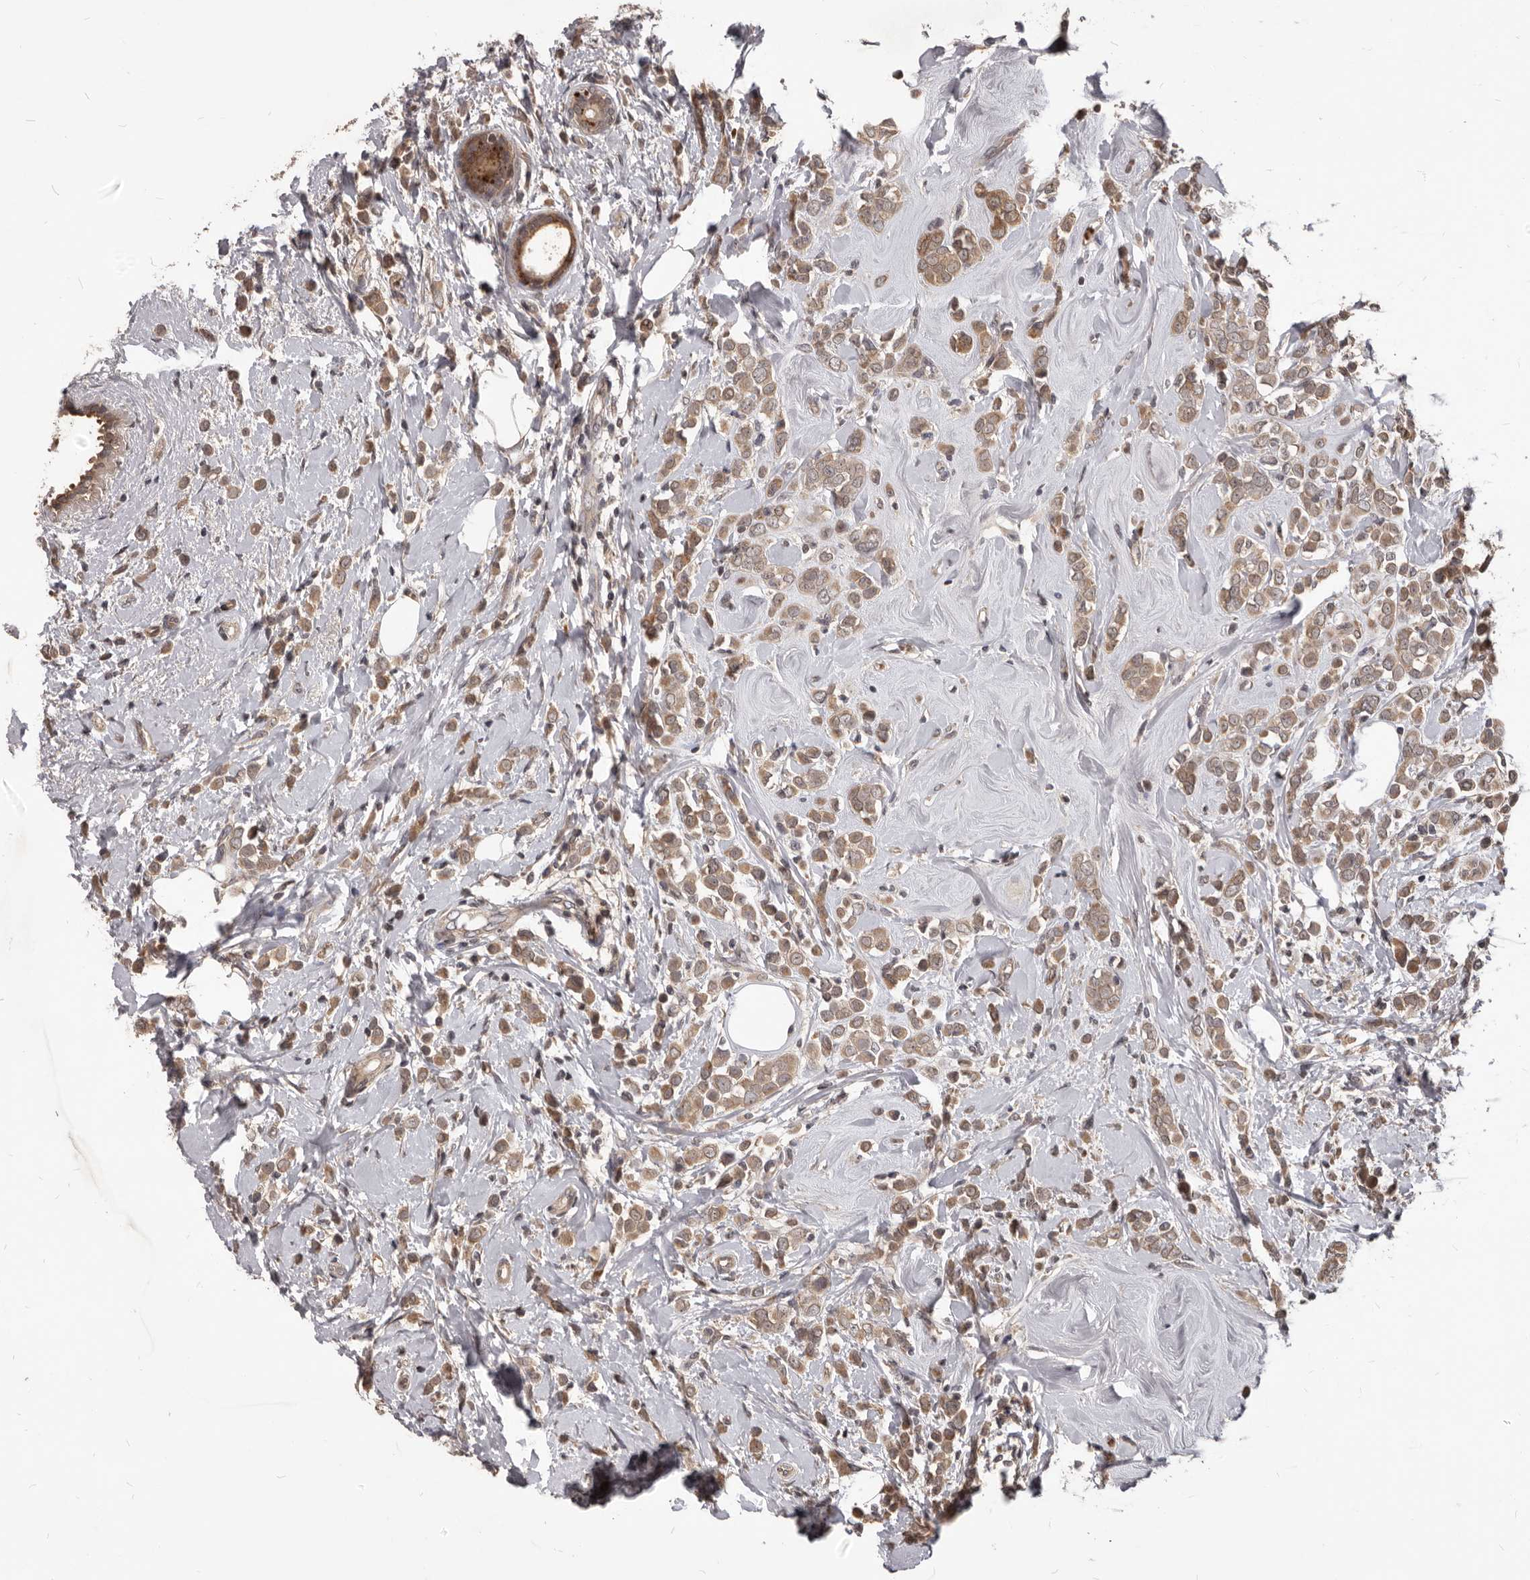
{"staining": {"intensity": "moderate", "quantity": ">75%", "location": "cytoplasmic/membranous"}, "tissue": "breast cancer", "cell_type": "Tumor cells", "image_type": "cancer", "snomed": [{"axis": "morphology", "description": "Lobular carcinoma"}, {"axis": "topography", "description": "Breast"}], "caption": "A histopathology image showing moderate cytoplasmic/membranous staining in approximately >75% of tumor cells in breast cancer, as visualized by brown immunohistochemical staining.", "gene": "GABPB2", "patient": {"sex": "female", "age": 47}}